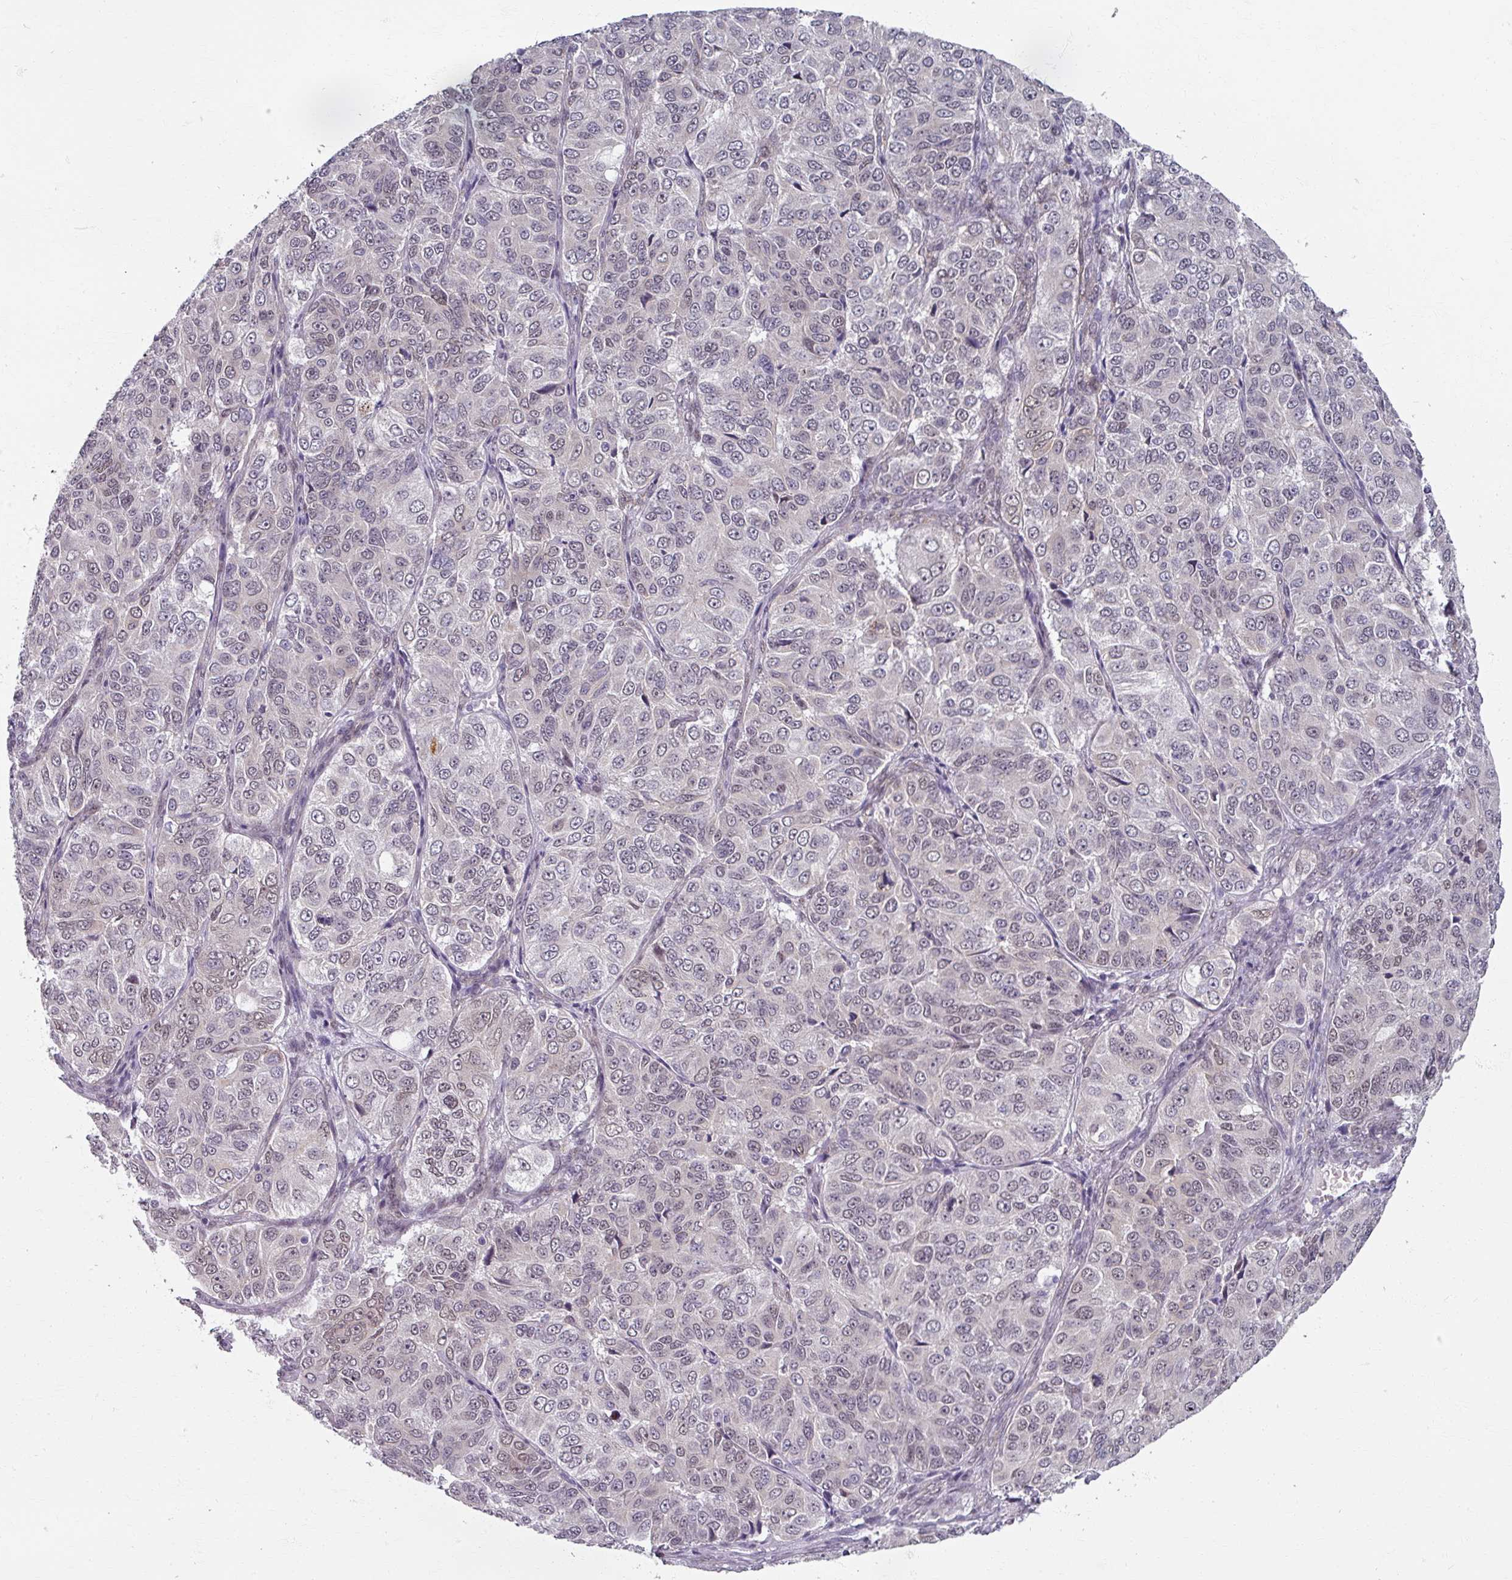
{"staining": {"intensity": "moderate", "quantity": "<25%", "location": "nuclear"}, "tissue": "ovarian cancer", "cell_type": "Tumor cells", "image_type": "cancer", "snomed": [{"axis": "morphology", "description": "Carcinoma, endometroid"}, {"axis": "topography", "description": "Ovary"}], "caption": "Immunohistochemical staining of human ovarian endometroid carcinoma displays moderate nuclear protein staining in approximately <25% of tumor cells.", "gene": "RIPOR3", "patient": {"sex": "female", "age": 51}}